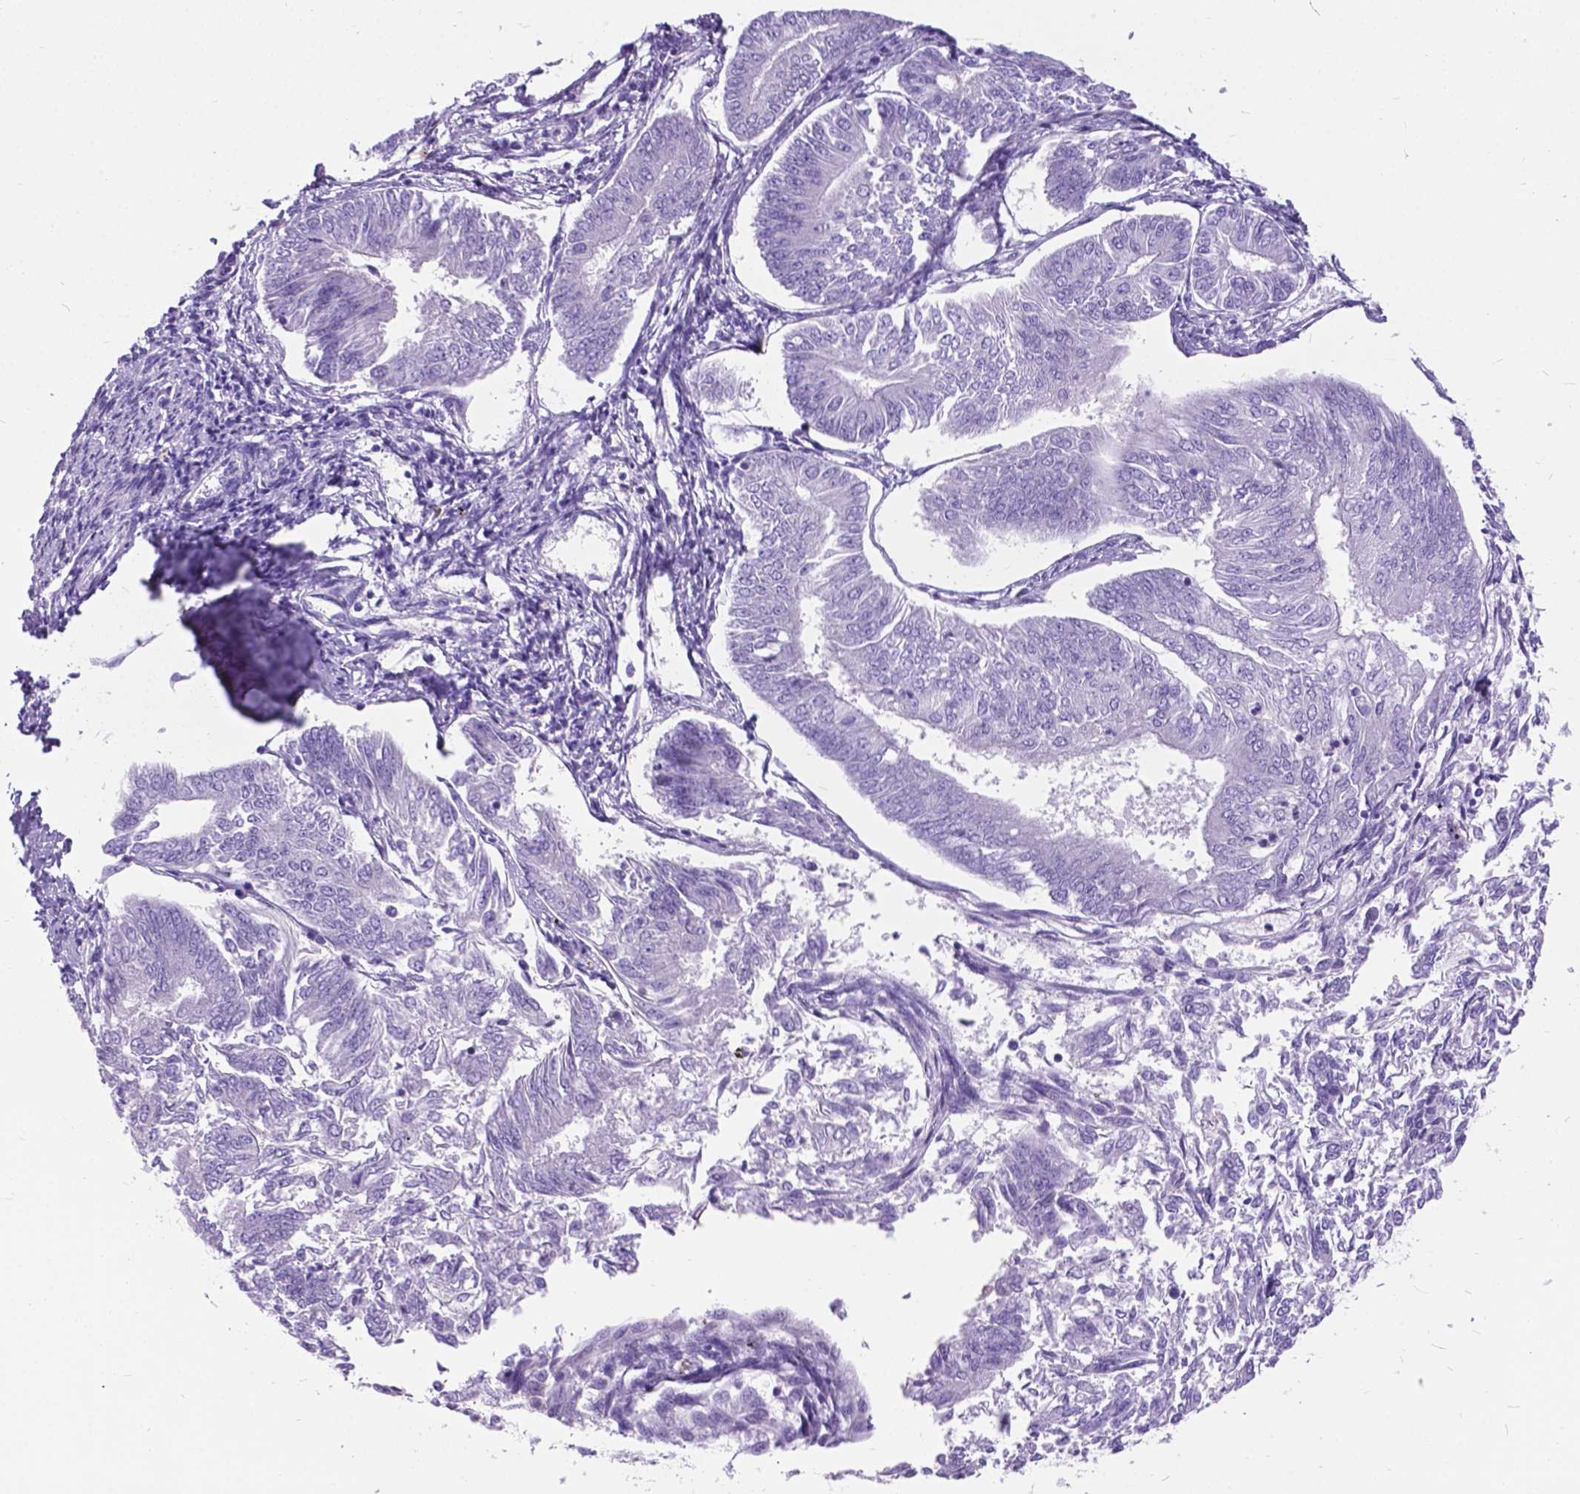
{"staining": {"intensity": "negative", "quantity": "none", "location": "none"}, "tissue": "endometrial cancer", "cell_type": "Tumor cells", "image_type": "cancer", "snomed": [{"axis": "morphology", "description": "Adenocarcinoma, NOS"}, {"axis": "topography", "description": "Endometrium"}], "caption": "The micrograph displays no staining of tumor cells in adenocarcinoma (endometrial).", "gene": "BSND", "patient": {"sex": "female", "age": 58}}